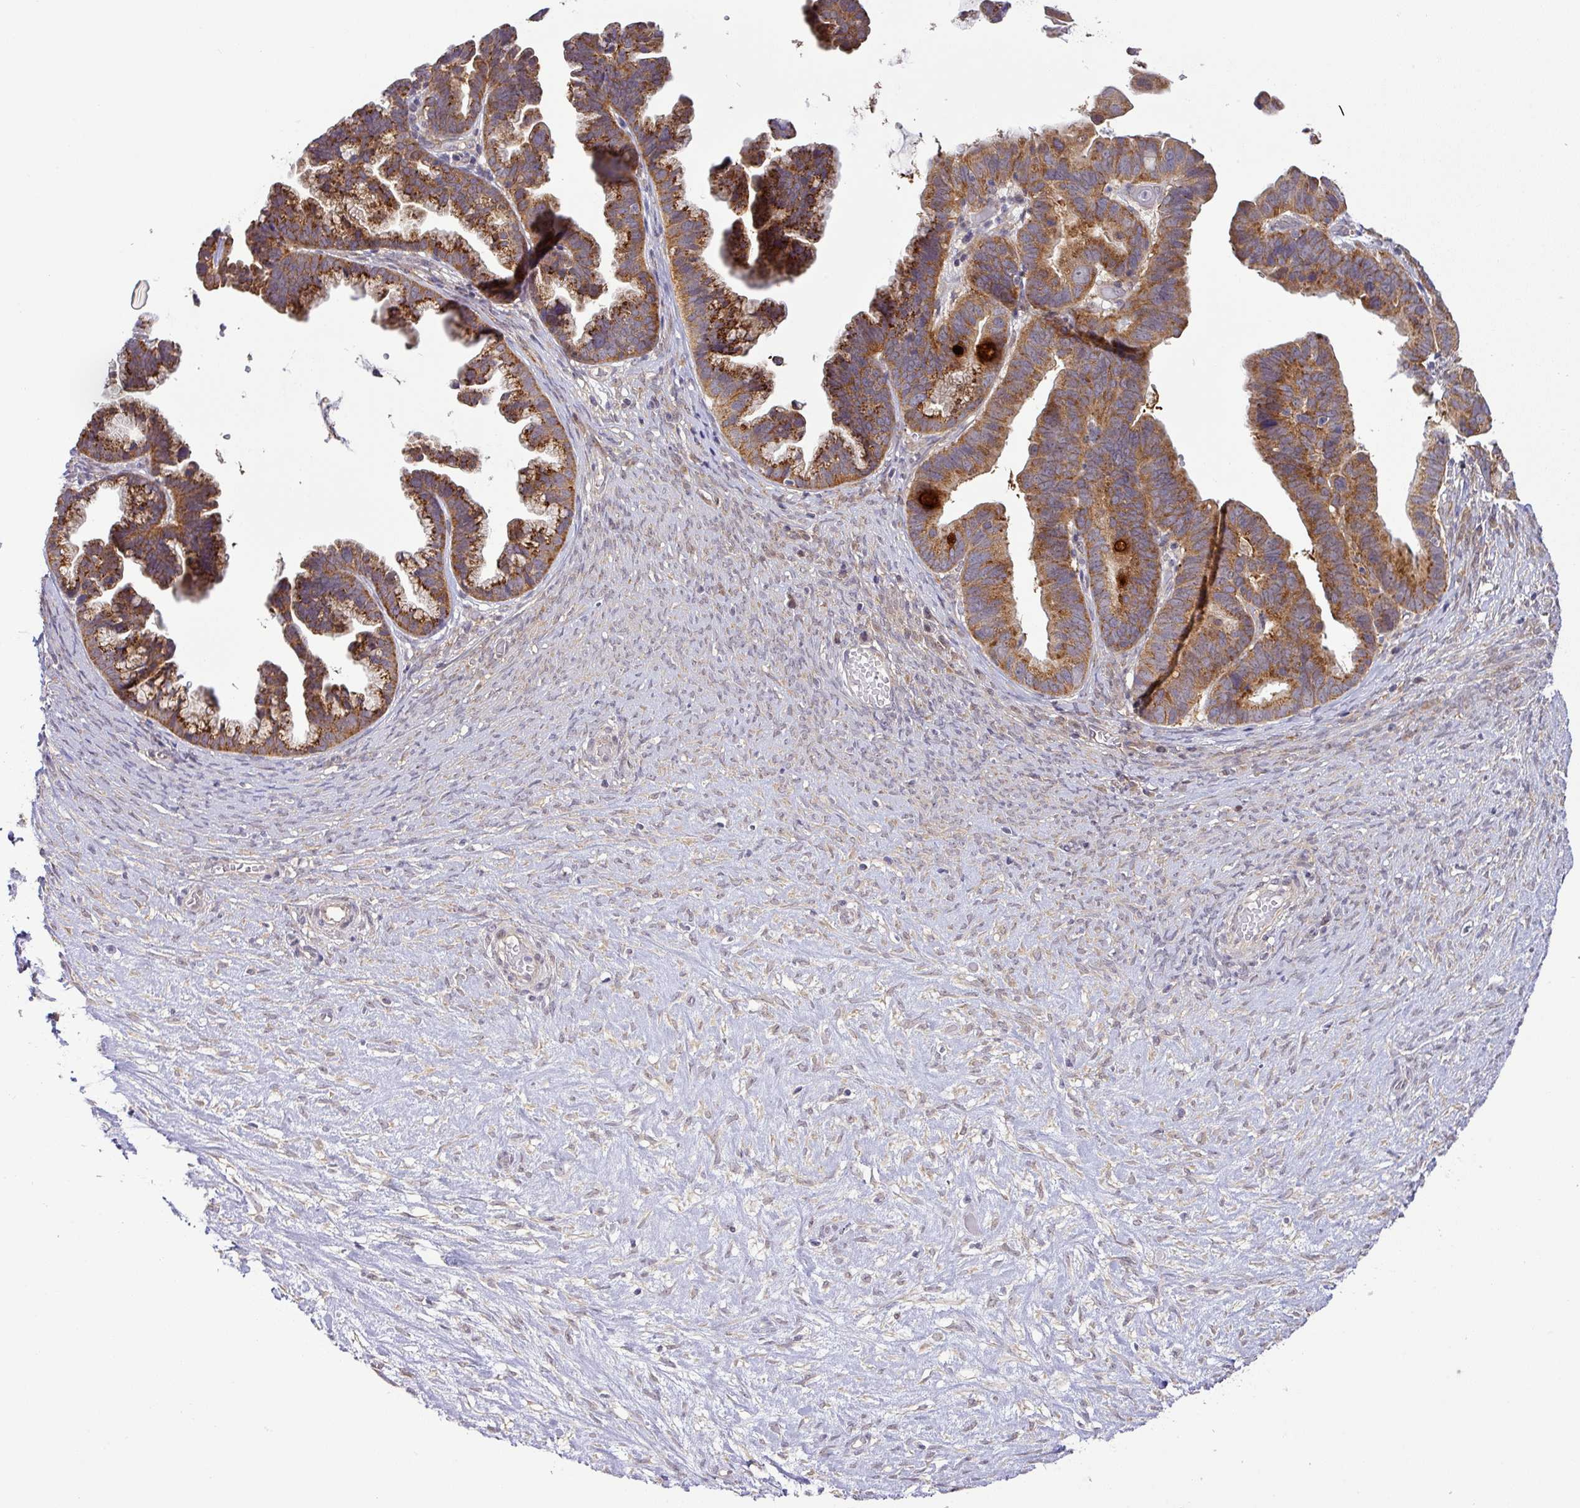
{"staining": {"intensity": "strong", "quantity": ">75%", "location": "cytoplasmic/membranous"}, "tissue": "ovarian cancer", "cell_type": "Tumor cells", "image_type": "cancer", "snomed": [{"axis": "morphology", "description": "Cystadenocarcinoma, serous, NOS"}, {"axis": "topography", "description": "Ovary"}], "caption": "DAB immunohistochemical staining of ovarian serous cystadenocarcinoma exhibits strong cytoplasmic/membranous protein expression in approximately >75% of tumor cells.", "gene": "GALNT12", "patient": {"sex": "female", "age": 56}}